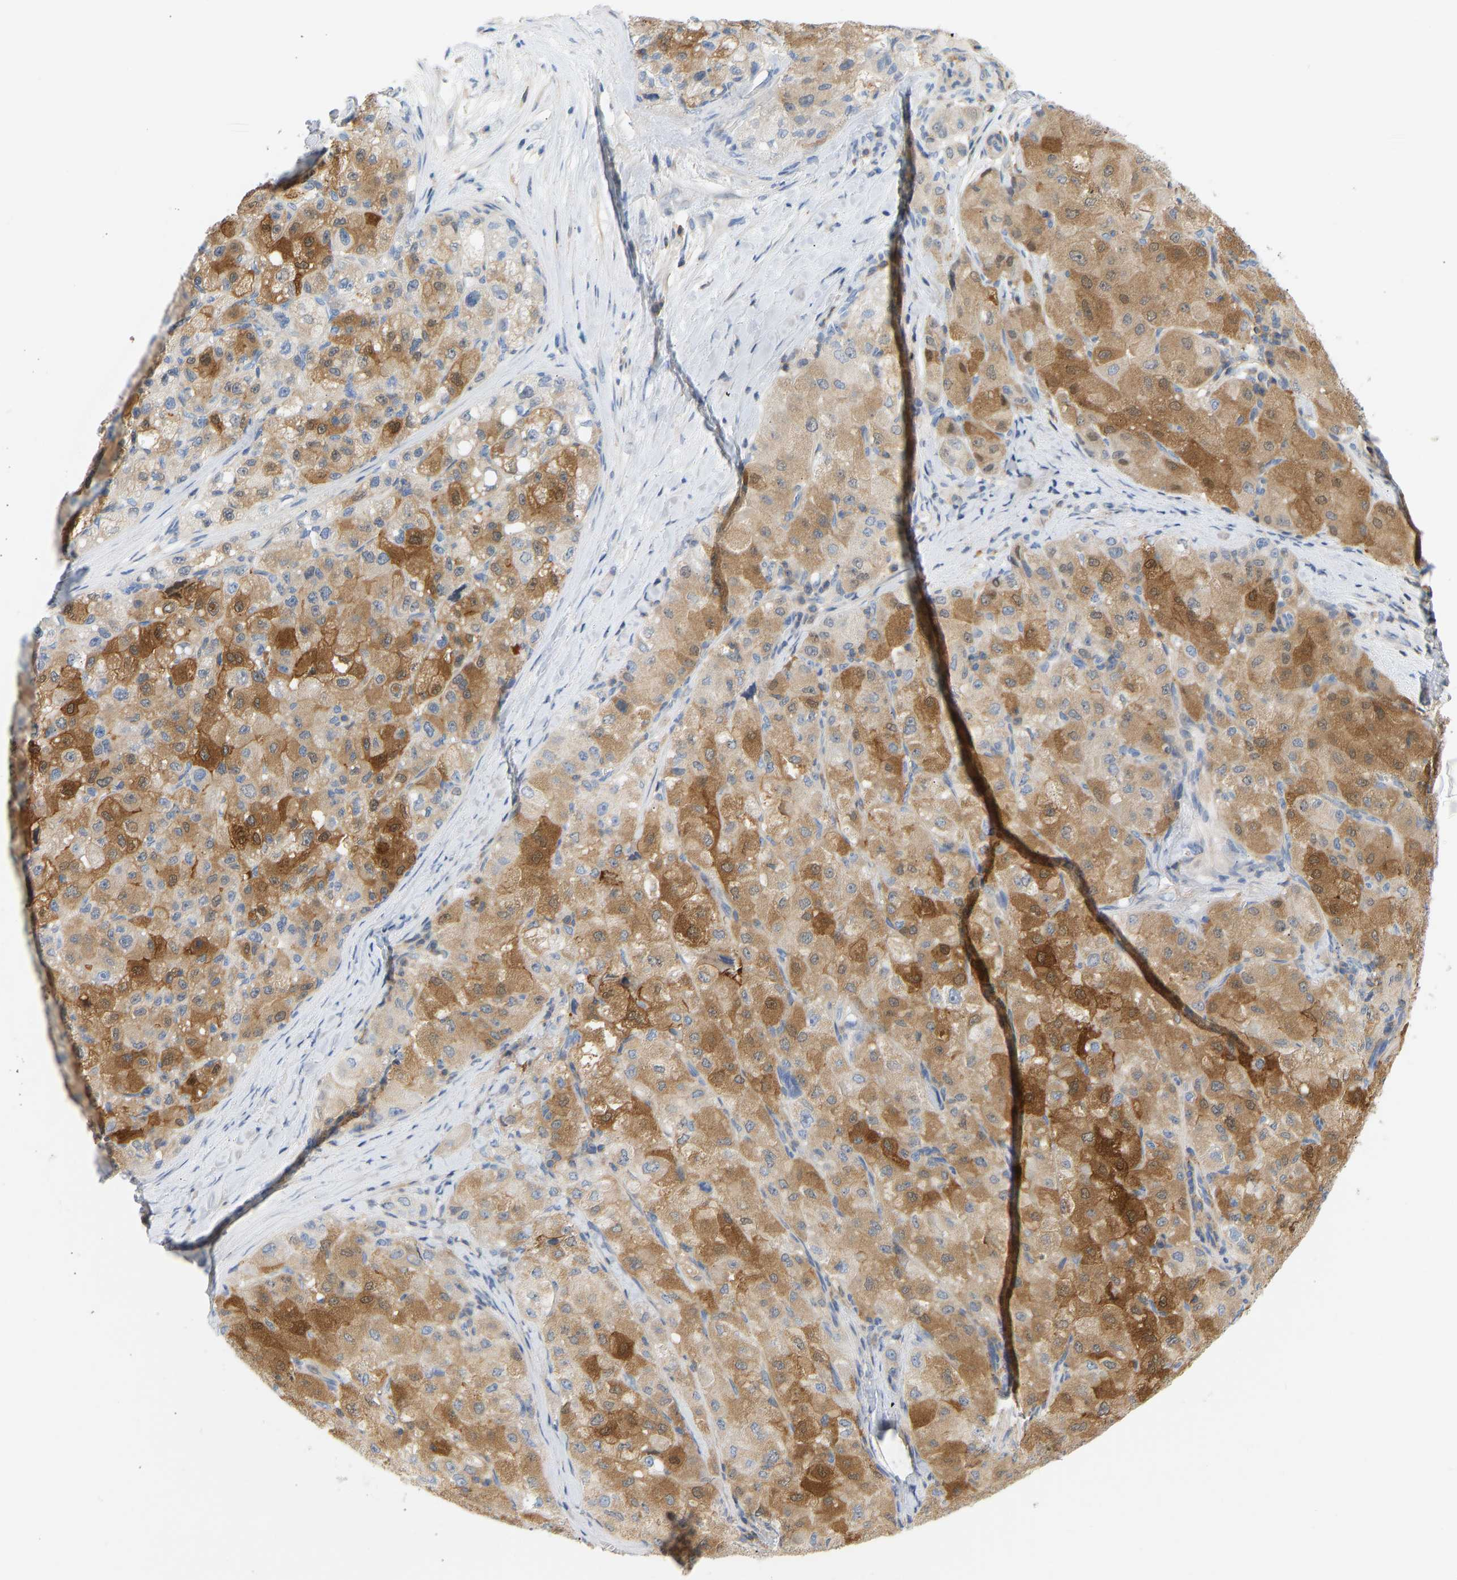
{"staining": {"intensity": "strong", "quantity": ">75%", "location": "cytoplasmic/membranous,nuclear"}, "tissue": "liver cancer", "cell_type": "Tumor cells", "image_type": "cancer", "snomed": [{"axis": "morphology", "description": "Carcinoma, Hepatocellular, NOS"}, {"axis": "topography", "description": "Liver"}], "caption": "A high amount of strong cytoplasmic/membranous and nuclear staining is appreciated in approximately >75% of tumor cells in liver hepatocellular carcinoma tissue.", "gene": "BVES", "patient": {"sex": "male", "age": 80}}